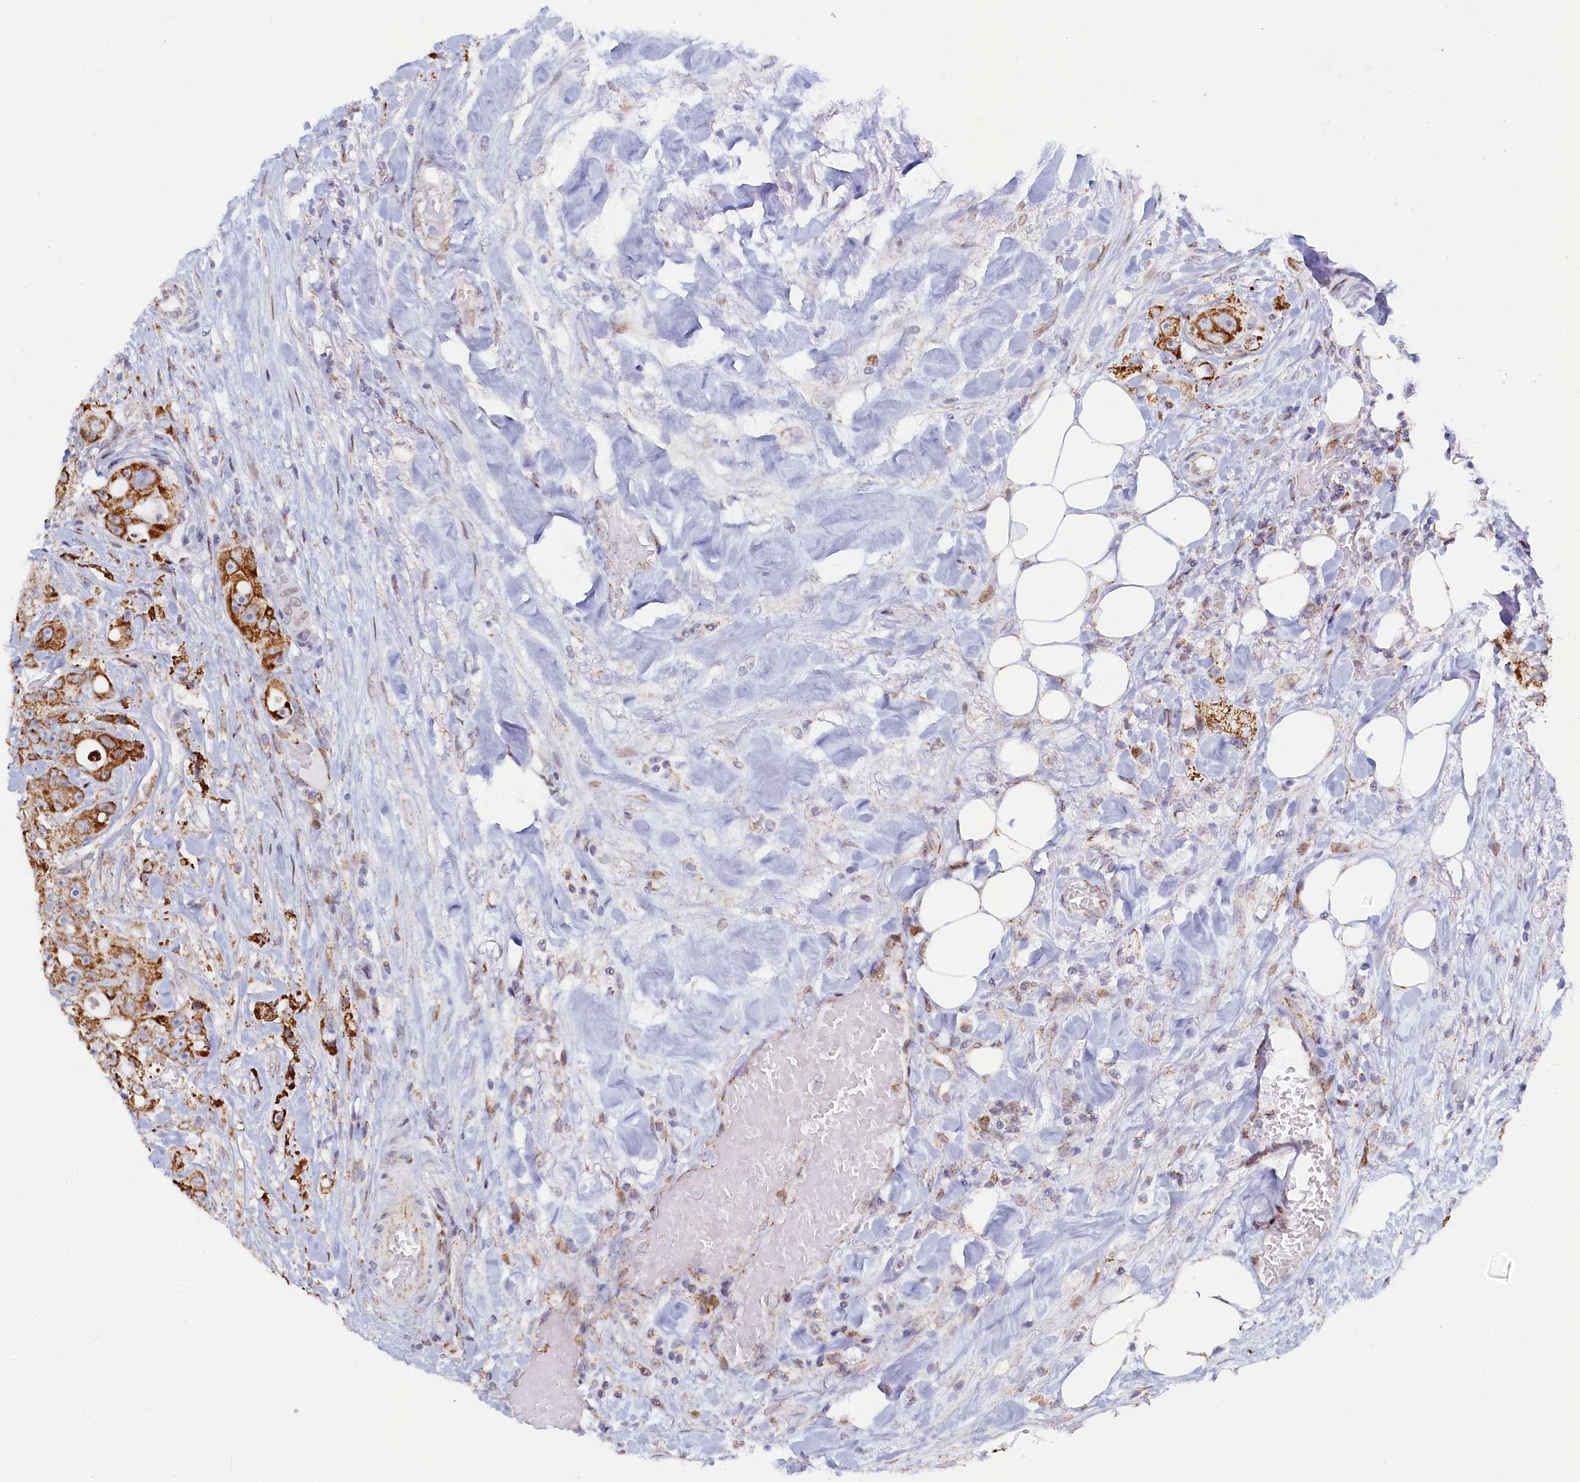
{"staining": {"intensity": "strong", "quantity": ">75%", "location": "cytoplasmic/membranous"}, "tissue": "colorectal cancer", "cell_type": "Tumor cells", "image_type": "cancer", "snomed": [{"axis": "morphology", "description": "Adenocarcinoma, NOS"}, {"axis": "topography", "description": "Colon"}], "caption": "Brown immunohistochemical staining in adenocarcinoma (colorectal) shows strong cytoplasmic/membranous expression in about >75% of tumor cells.", "gene": "HDGFL3", "patient": {"sex": "female", "age": 46}}